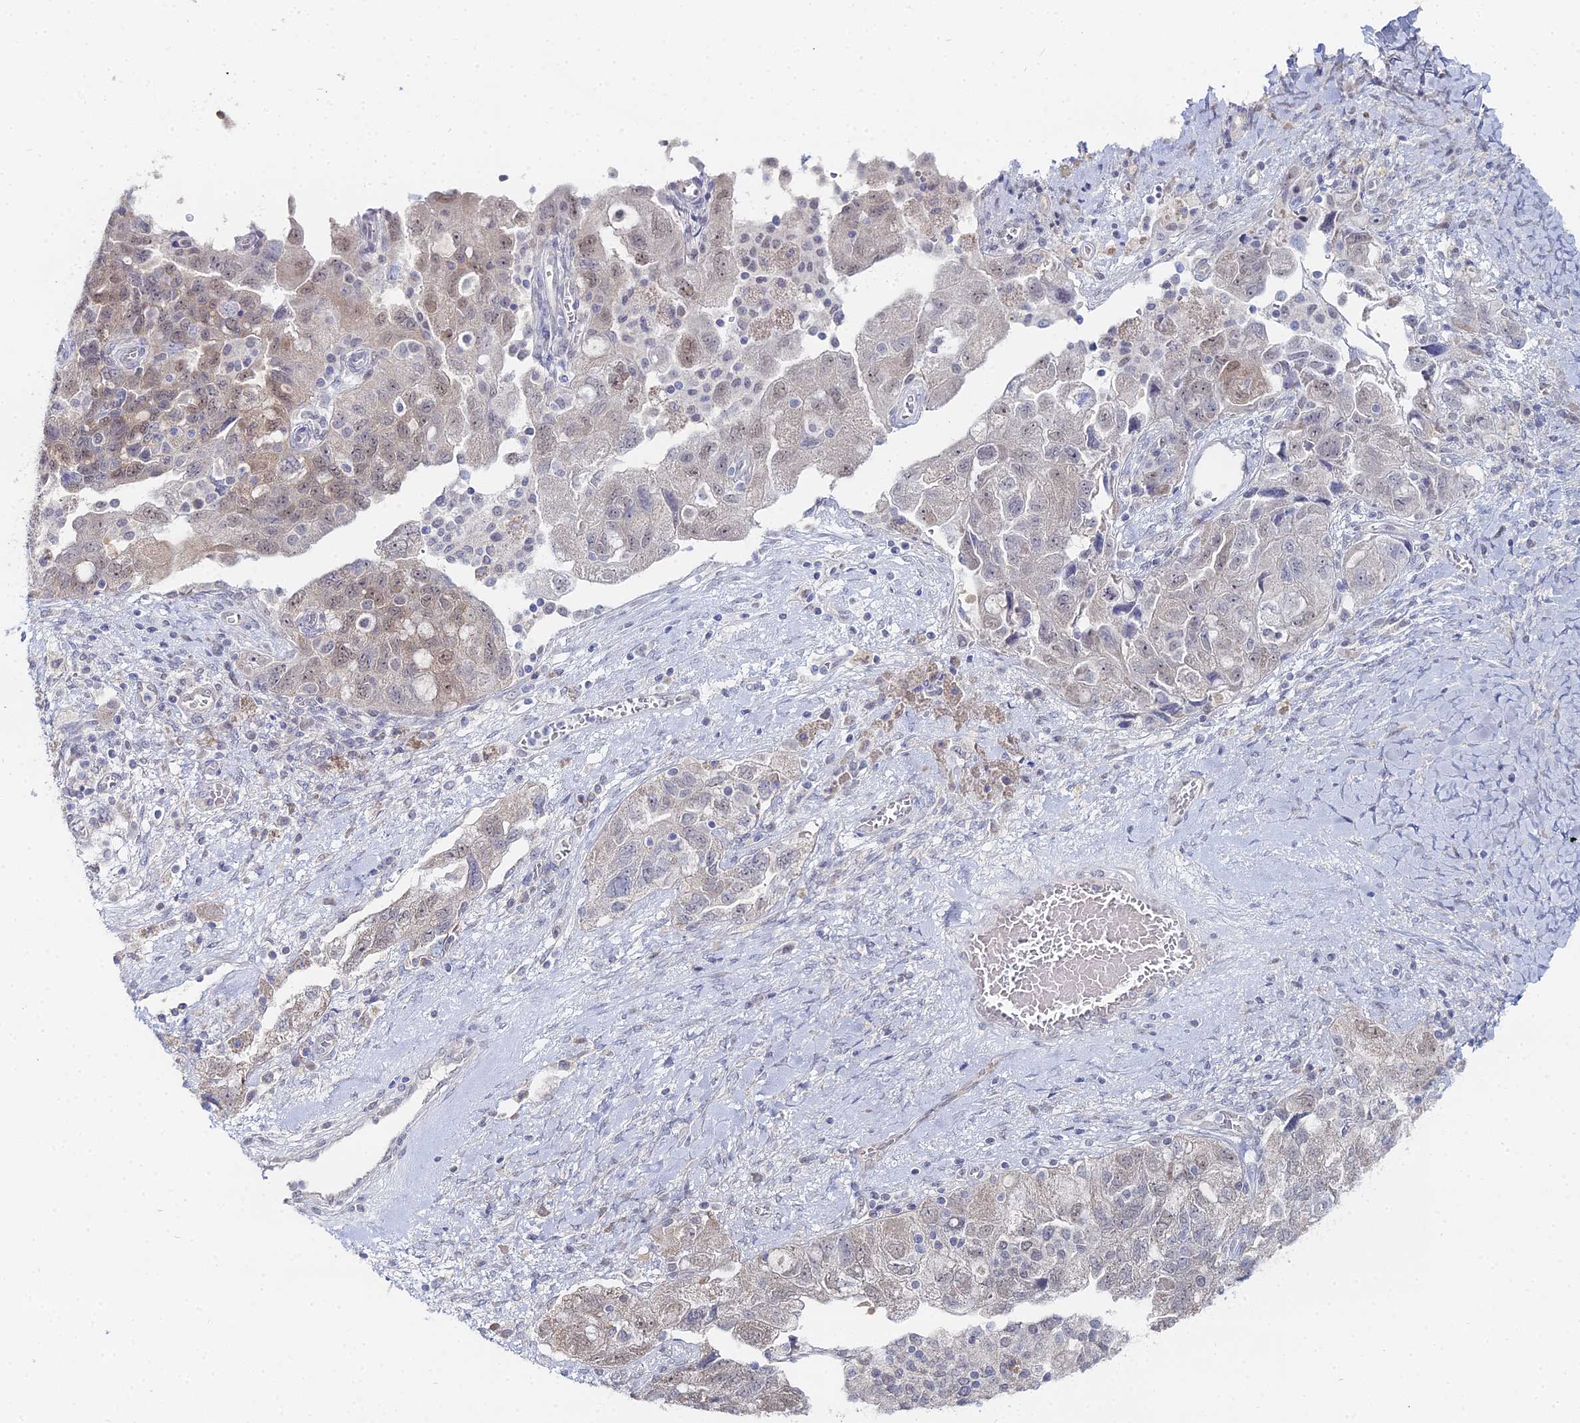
{"staining": {"intensity": "weak", "quantity": "25%-75%", "location": "nuclear"}, "tissue": "ovarian cancer", "cell_type": "Tumor cells", "image_type": "cancer", "snomed": [{"axis": "morphology", "description": "Carcinoma, NOS"}, {"axis": "morphology", "description": "Cystadenocarcinoma, serous, NOS"}, {"axis": "topography", "description": "Ovary"}], "caption": "Human ovarian cancer (serous cystadenocarcinoma) stained with a brown dye displays weak nuclear positive expression in approximately 25%-75% of tumor cells.", "gene": "THAP4", "patient": {"sex": "female", "age": 69}}